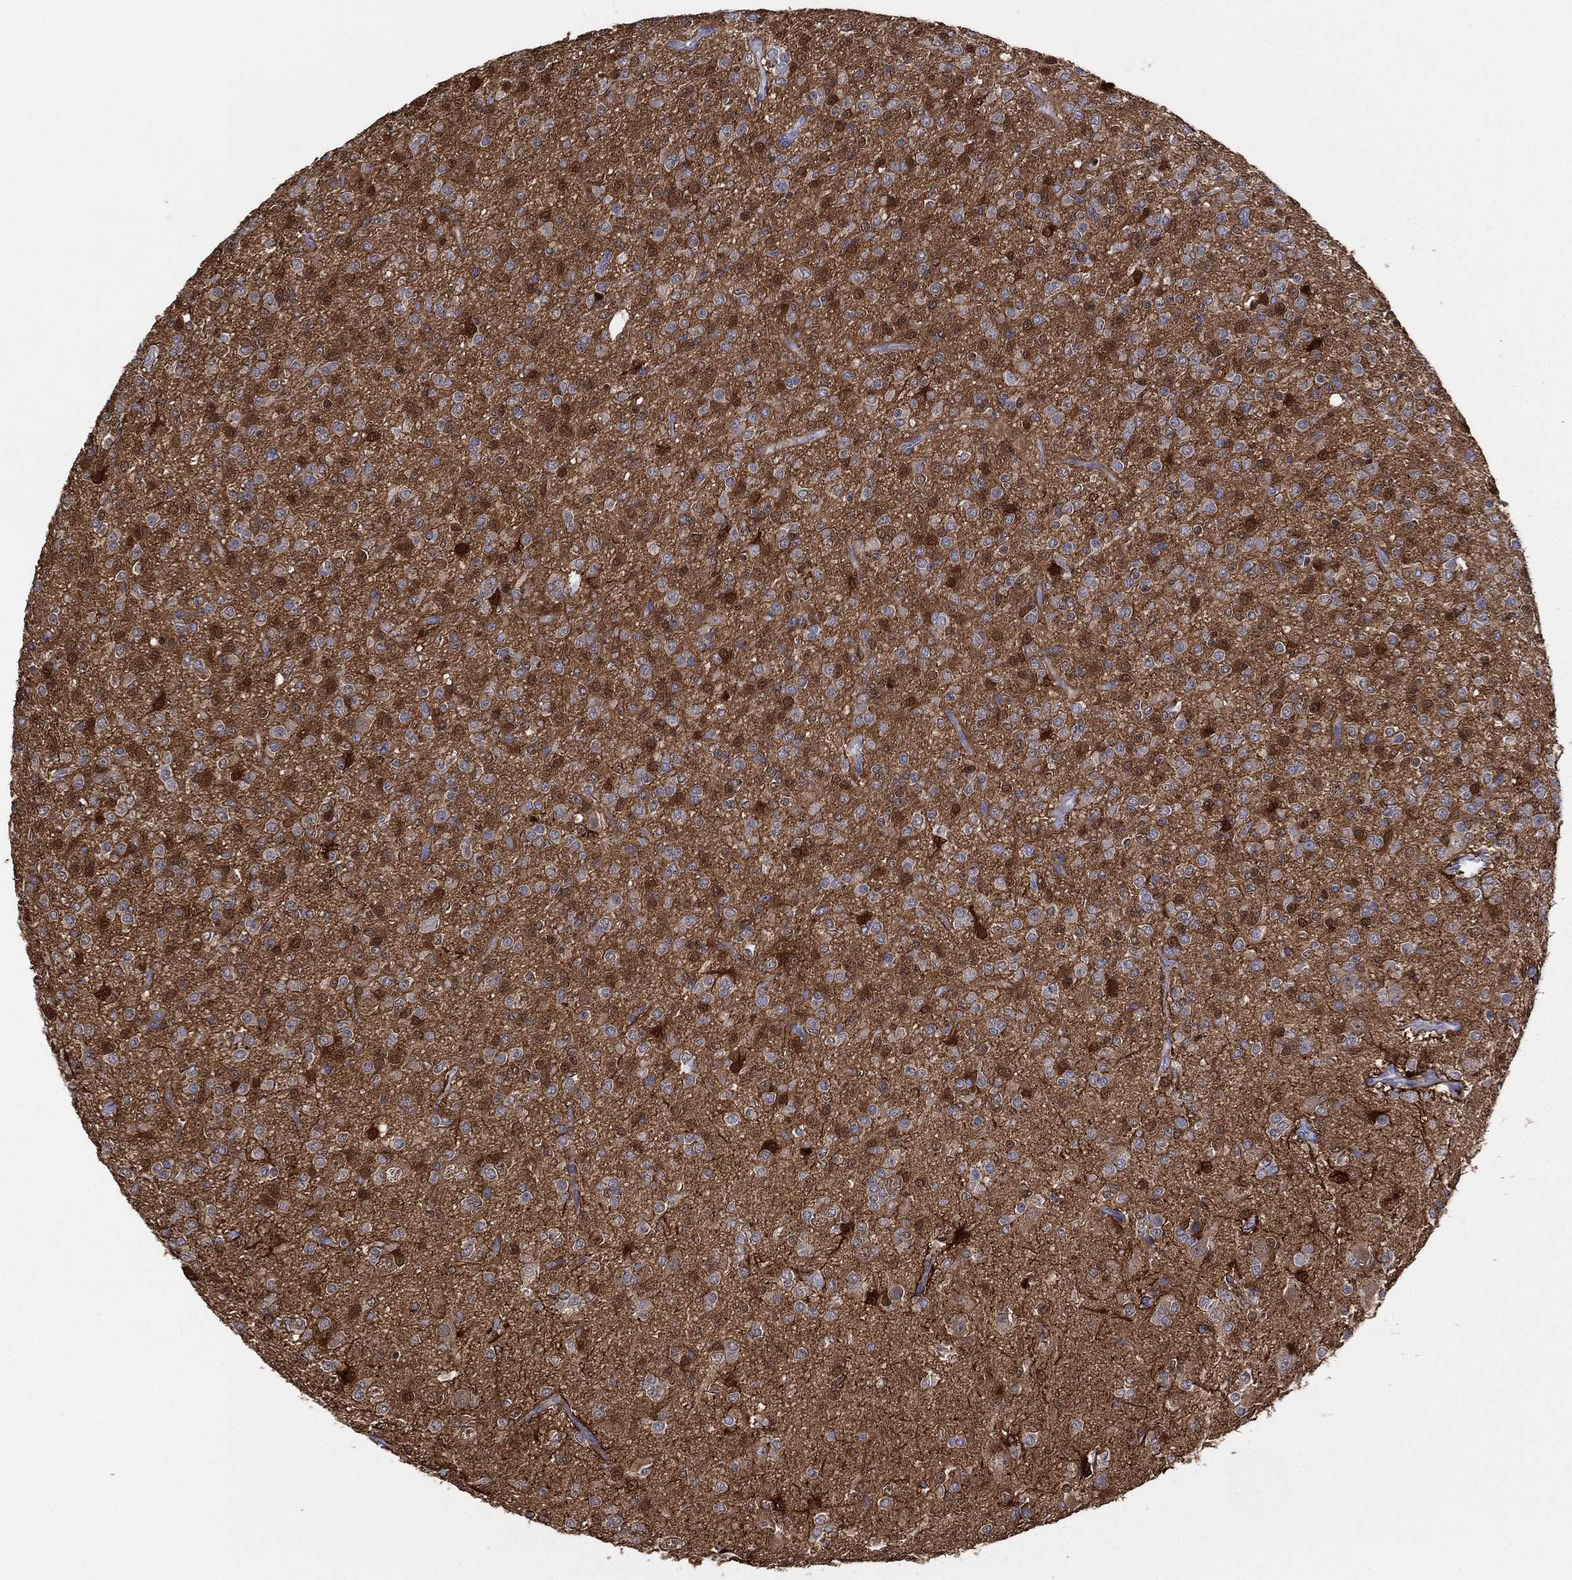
{"staining": {"intensity": "strong", "quantity": "25%-75%", "location": "cytoplasmic/membranous,nuclear"}, "tissue": "glioma", "cell_type": "Tumor cells", "image_type": "cancer", "snomed": [{"axis": "morphology", "description": "Glioma, malignant, Low grade"}, {"axis": "topography", "description": "Brain"}], "caption": "A high amount of strong cytoplasmic/membranous and nuclear staining is present in about 25%-75% of tumor cells in low-grade glioma (malignant) tissue. (DAB IHC, brown staining for protein, blue staining for nuclei).", "gene": "DDAH1", "patient": {"sex": "male", "age": 27}}